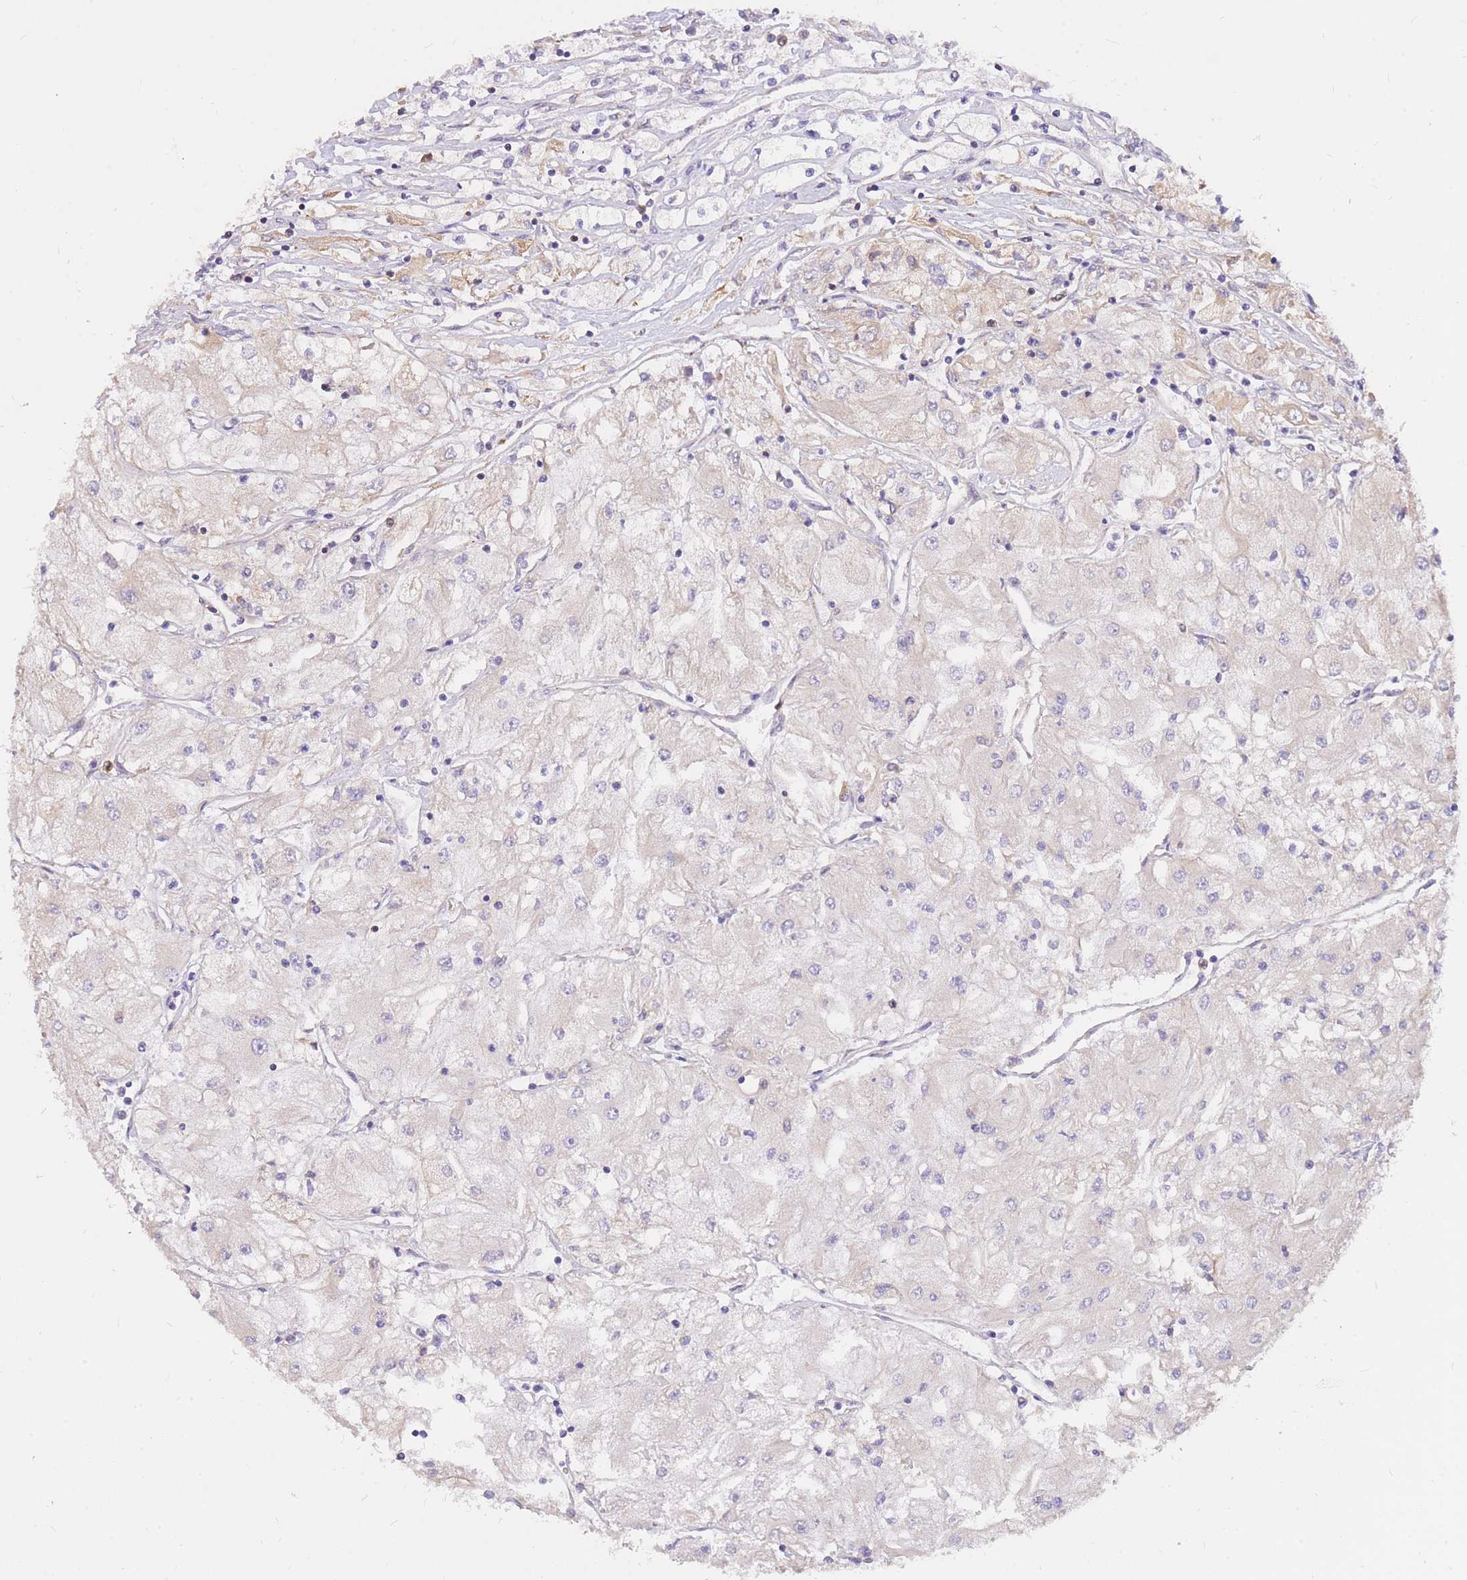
{"staining": {"intensity": "negative", "quantity": "none", "location": "none"}, "tissue": "renal cancer", "cell_type": "Tumor cells", "image_type": "cancer", "snomed": [{"axis": "morphology", "description": "Adenocarcinoma, NOS"}, {"axis": "topography", "description": "Kidney"}], "caption": "High power microscopy photomicrograph of an immunohistochemistry image of adenocarcinoma (renal), revealing no significant expression in tumor cells. (IHC, brightfield microscopy, high magnification).", "gene": "TOPAZ1", "patient": {"sex": "male", "age": 80}}